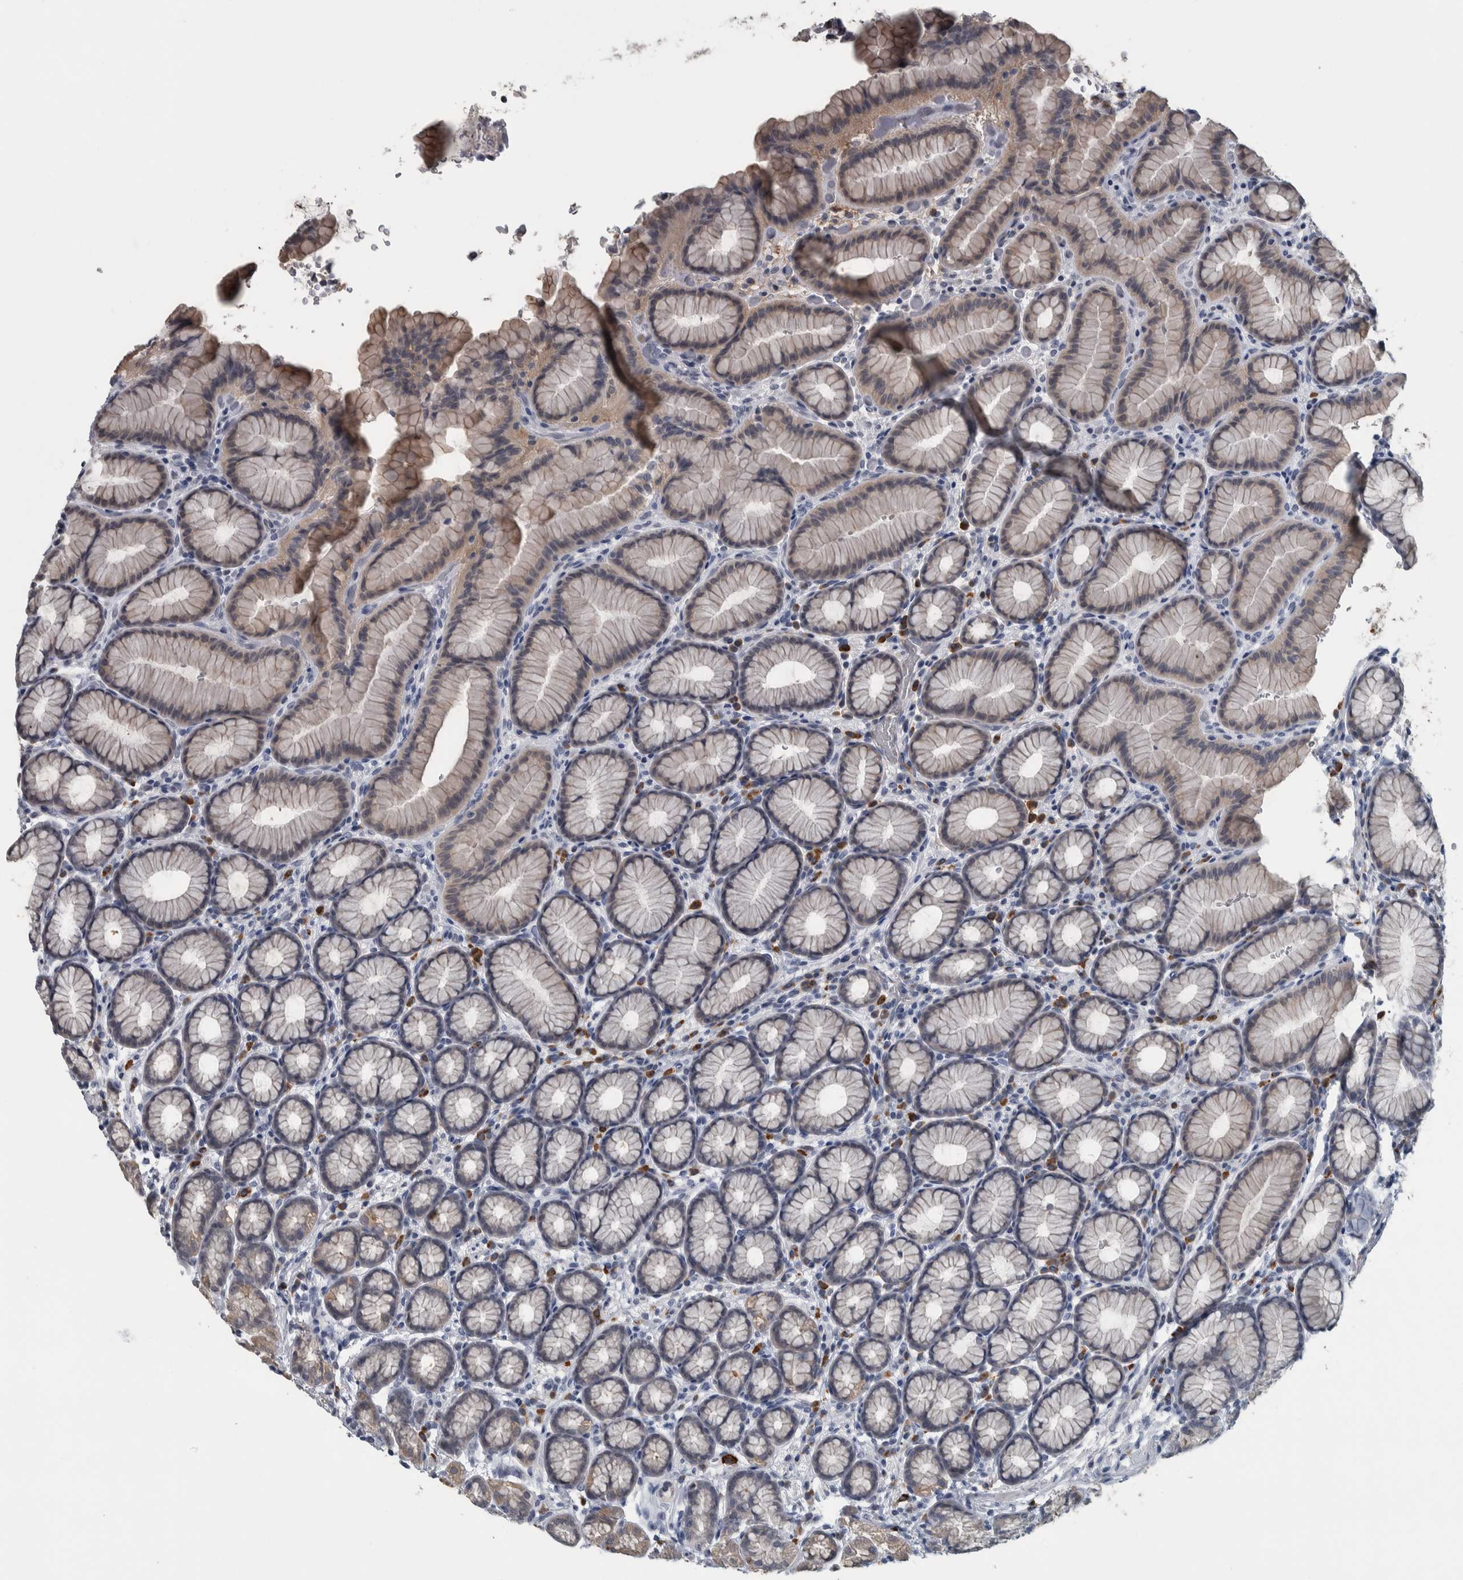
{"staining": {"intensity": "weak", "quantity": "25%-75%", "location": "cytoplasmic/membranous"}, "tissue": "stomach", "cell_type": "Glandular cells", "image_type": "normal", "snomed": [{"axis": "morphology", "description": "Normal tissue, NOS"}, {"axis": "topography", "description": "Stomach"}], "caption": "High-power microscopy captured an IHC image of normal stomach, revealing weak cytoplasmic/membranous positivity in approximately 25%-75% of glandular cells.", "gene": "CAVIN4", "patient": {"sex": "male", "age": 42}}